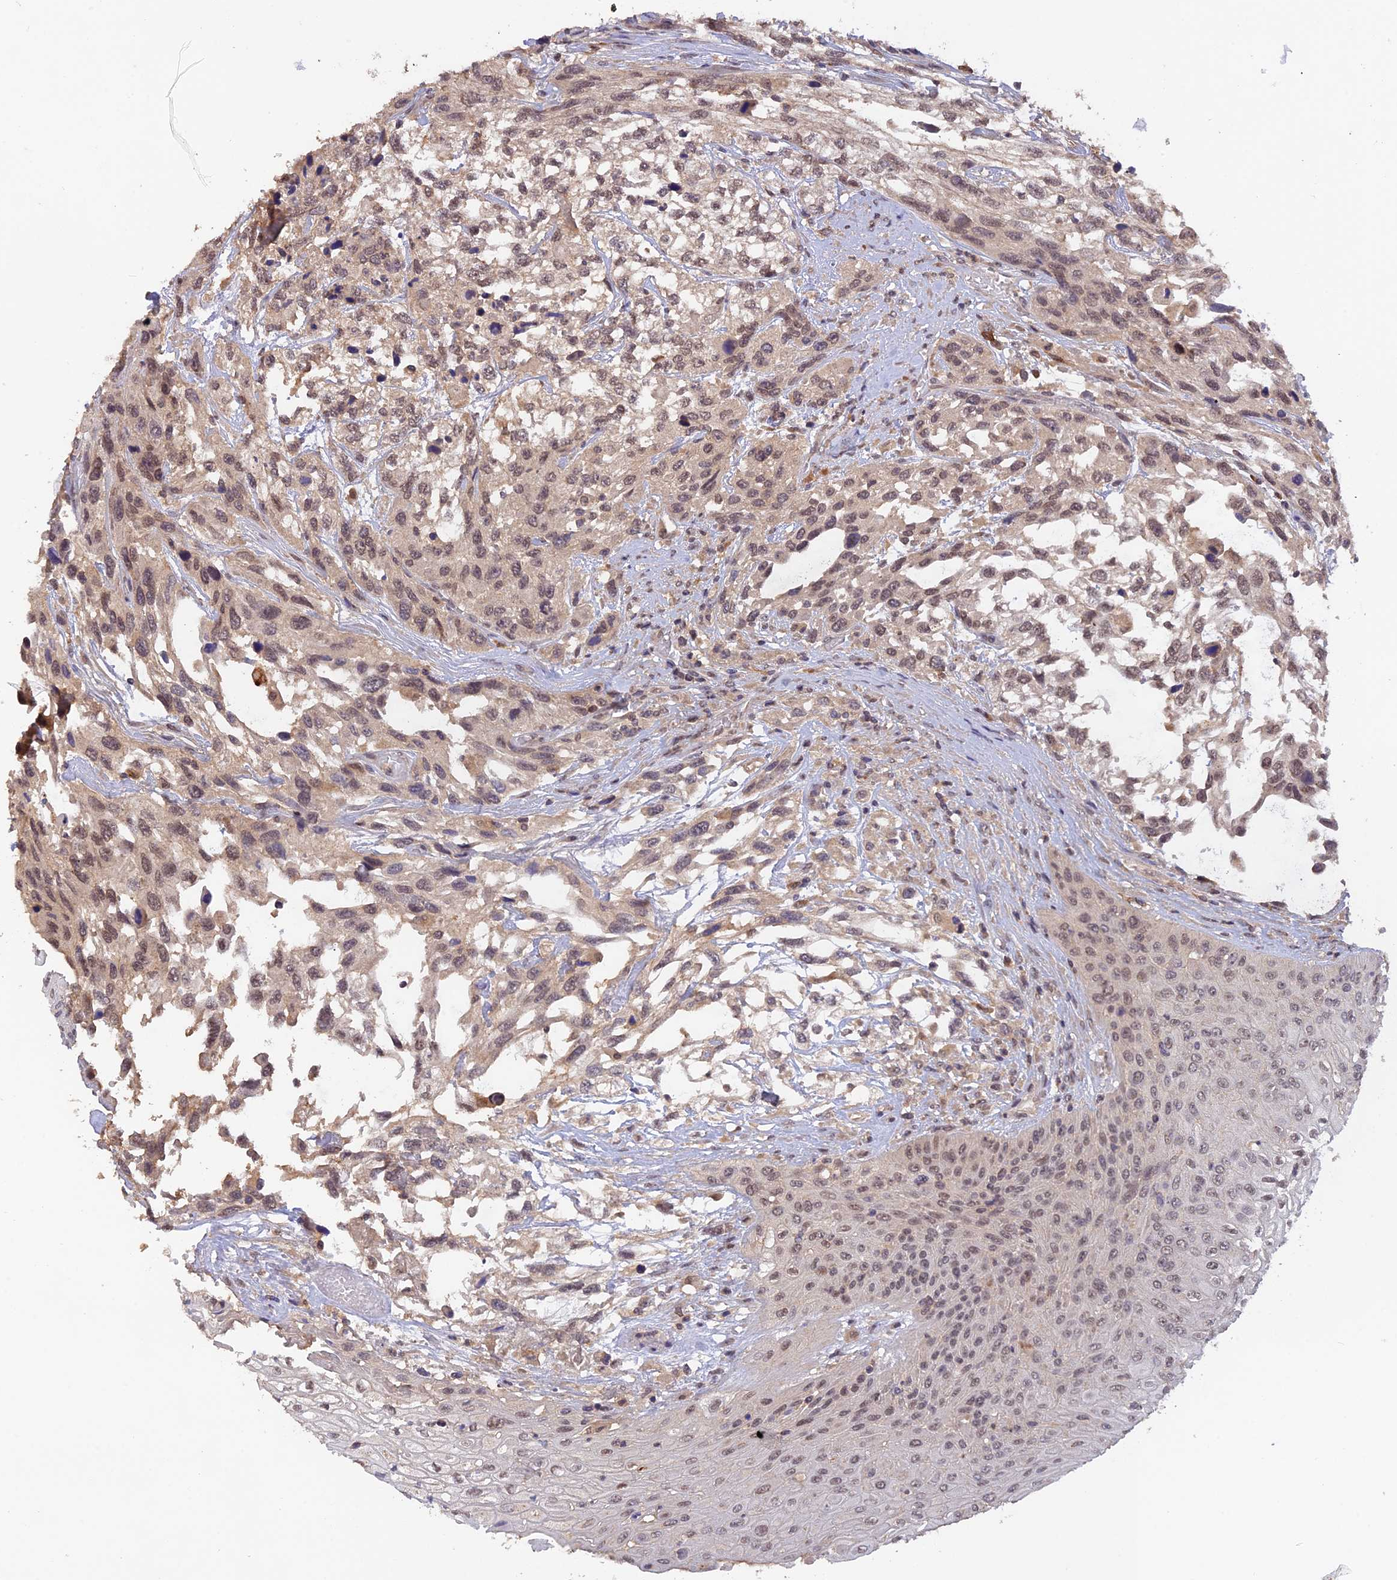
{"staining": {"intensity": "weak", "quantity": "25%-75%", "location": "nuclear"}, "tissue": "urothelial cancer", "cell_type": "Tumor cells", "image_type": "cancer", "snomed": [{"axis": "morphology", "description": "Urothelial carcinoma, High grade"}, {"axis": "topography", "description": "Urinary bladder"}], "caption": "Weak nuclear protein expression is appreciated in approximately 25%-75% of tumor cells in urothelial cancer.", "gene": "ZNF436", "patient": {"sex": "female", "age": 70}}